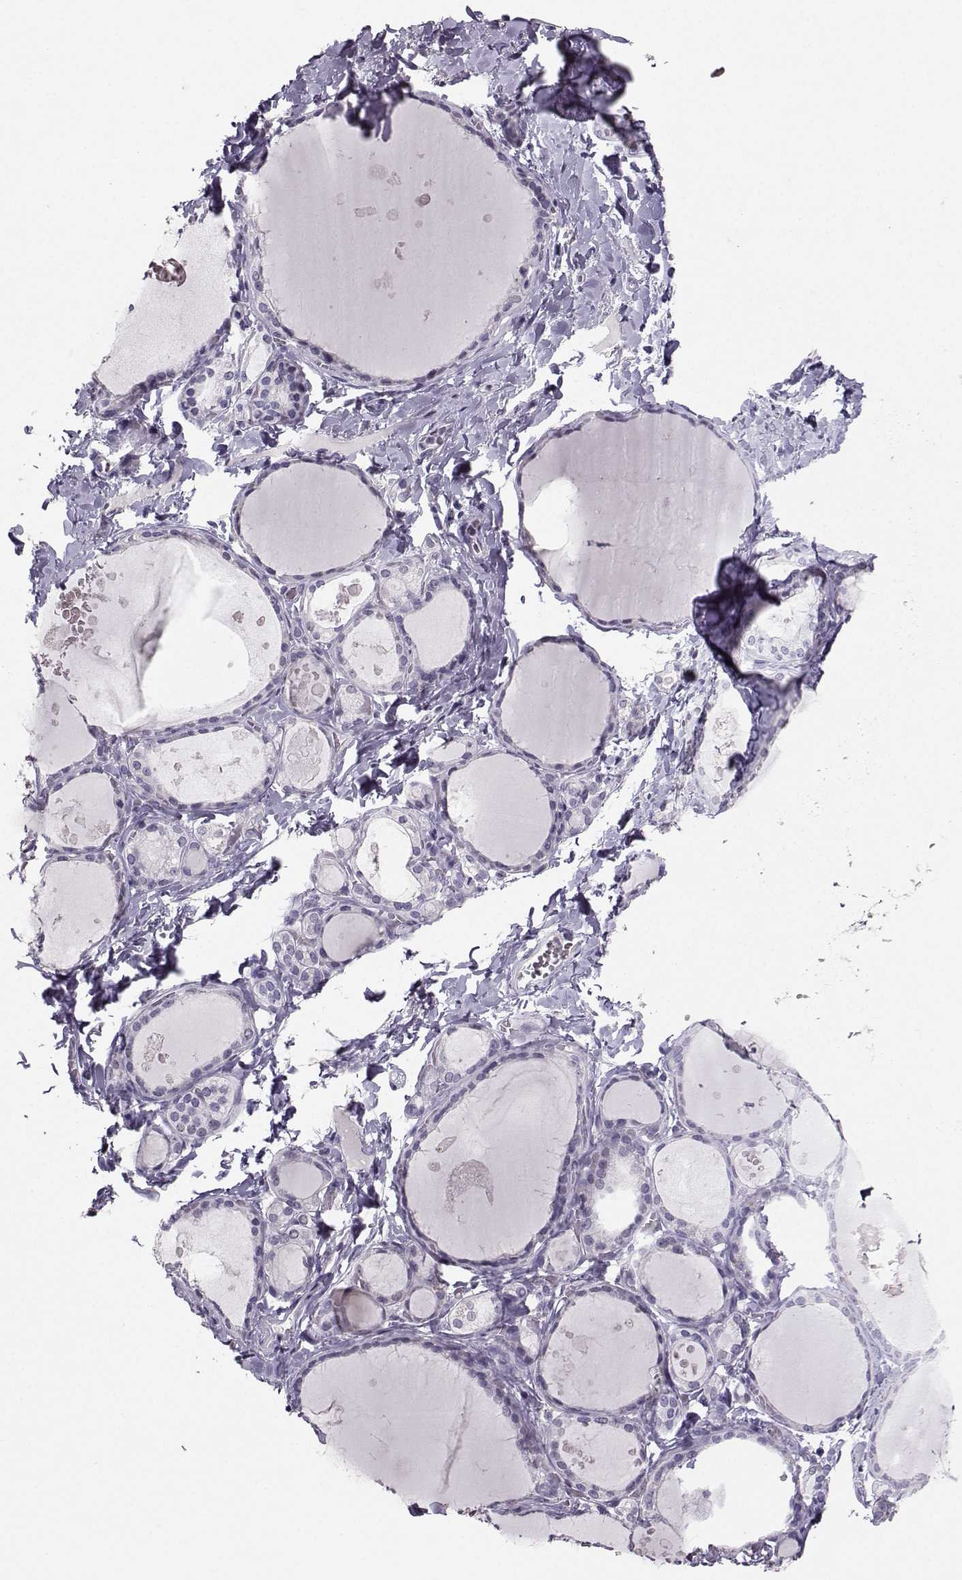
{"staining": {"intensity": "negative", "quantity": "none", "location": "none"}, "tissue": "thyroid gland", "cell_type": "Glandular cells", "image_type": "normal", "snomed": [{"axis": "morphology", "description": "Normal tissue, NOS"}, {"axis": "topography", "description": "Thyroid gland"}], "caption": "Thyroid gland was stained to show a protein in brown. There is no significant staining in glandular cells. (DAB (3,3'-diaminobenzidine) immunohistochemistry visualized using brightfield microscopy, high magnification).", "gene": "PKP2", "patient": {"sex": "female", "age": 56}}